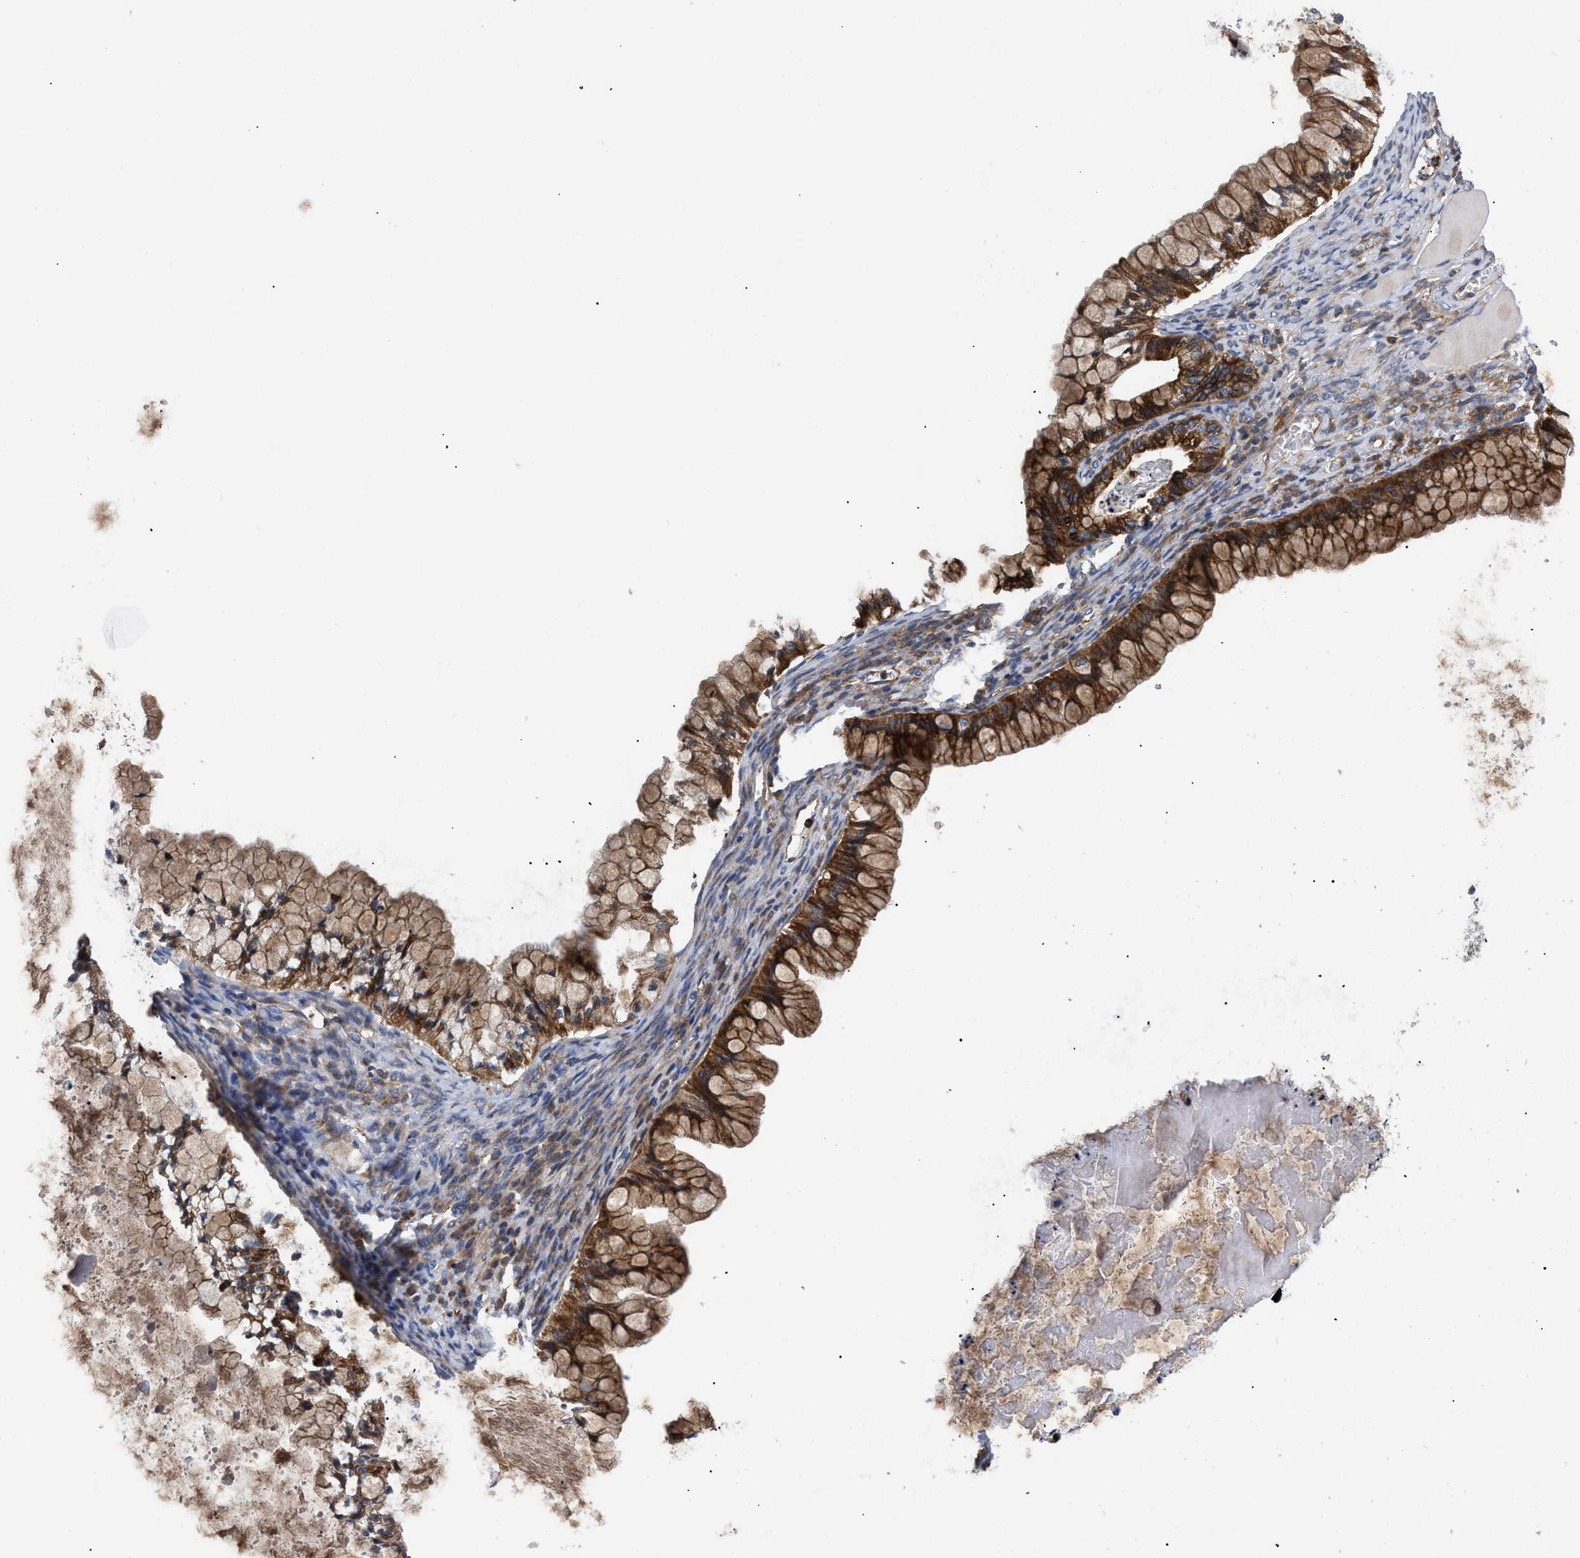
{"staining": {"intensity": "strong", "quantity": ">75%", "location": "cytoplasmic/membranous"}, "tissue": "ovarian cancer", "cell_type": "Tumor cells", "image_type": "cancer", "snomed": [{"axis": "morphology", "description": "Cystadenocarcinoma, mucinous, NOS"}, {"axis": "topography", "description": "Ovary"}], "caption": "Immunohistochemical staining of human ovarian mucinous cystadenocarcinoma displays strong cytoplasmic/membranous protein expression in about >75% of tumor cells.", "gene": "SPAST", "patient": {"sex": "female", "age": 57}}